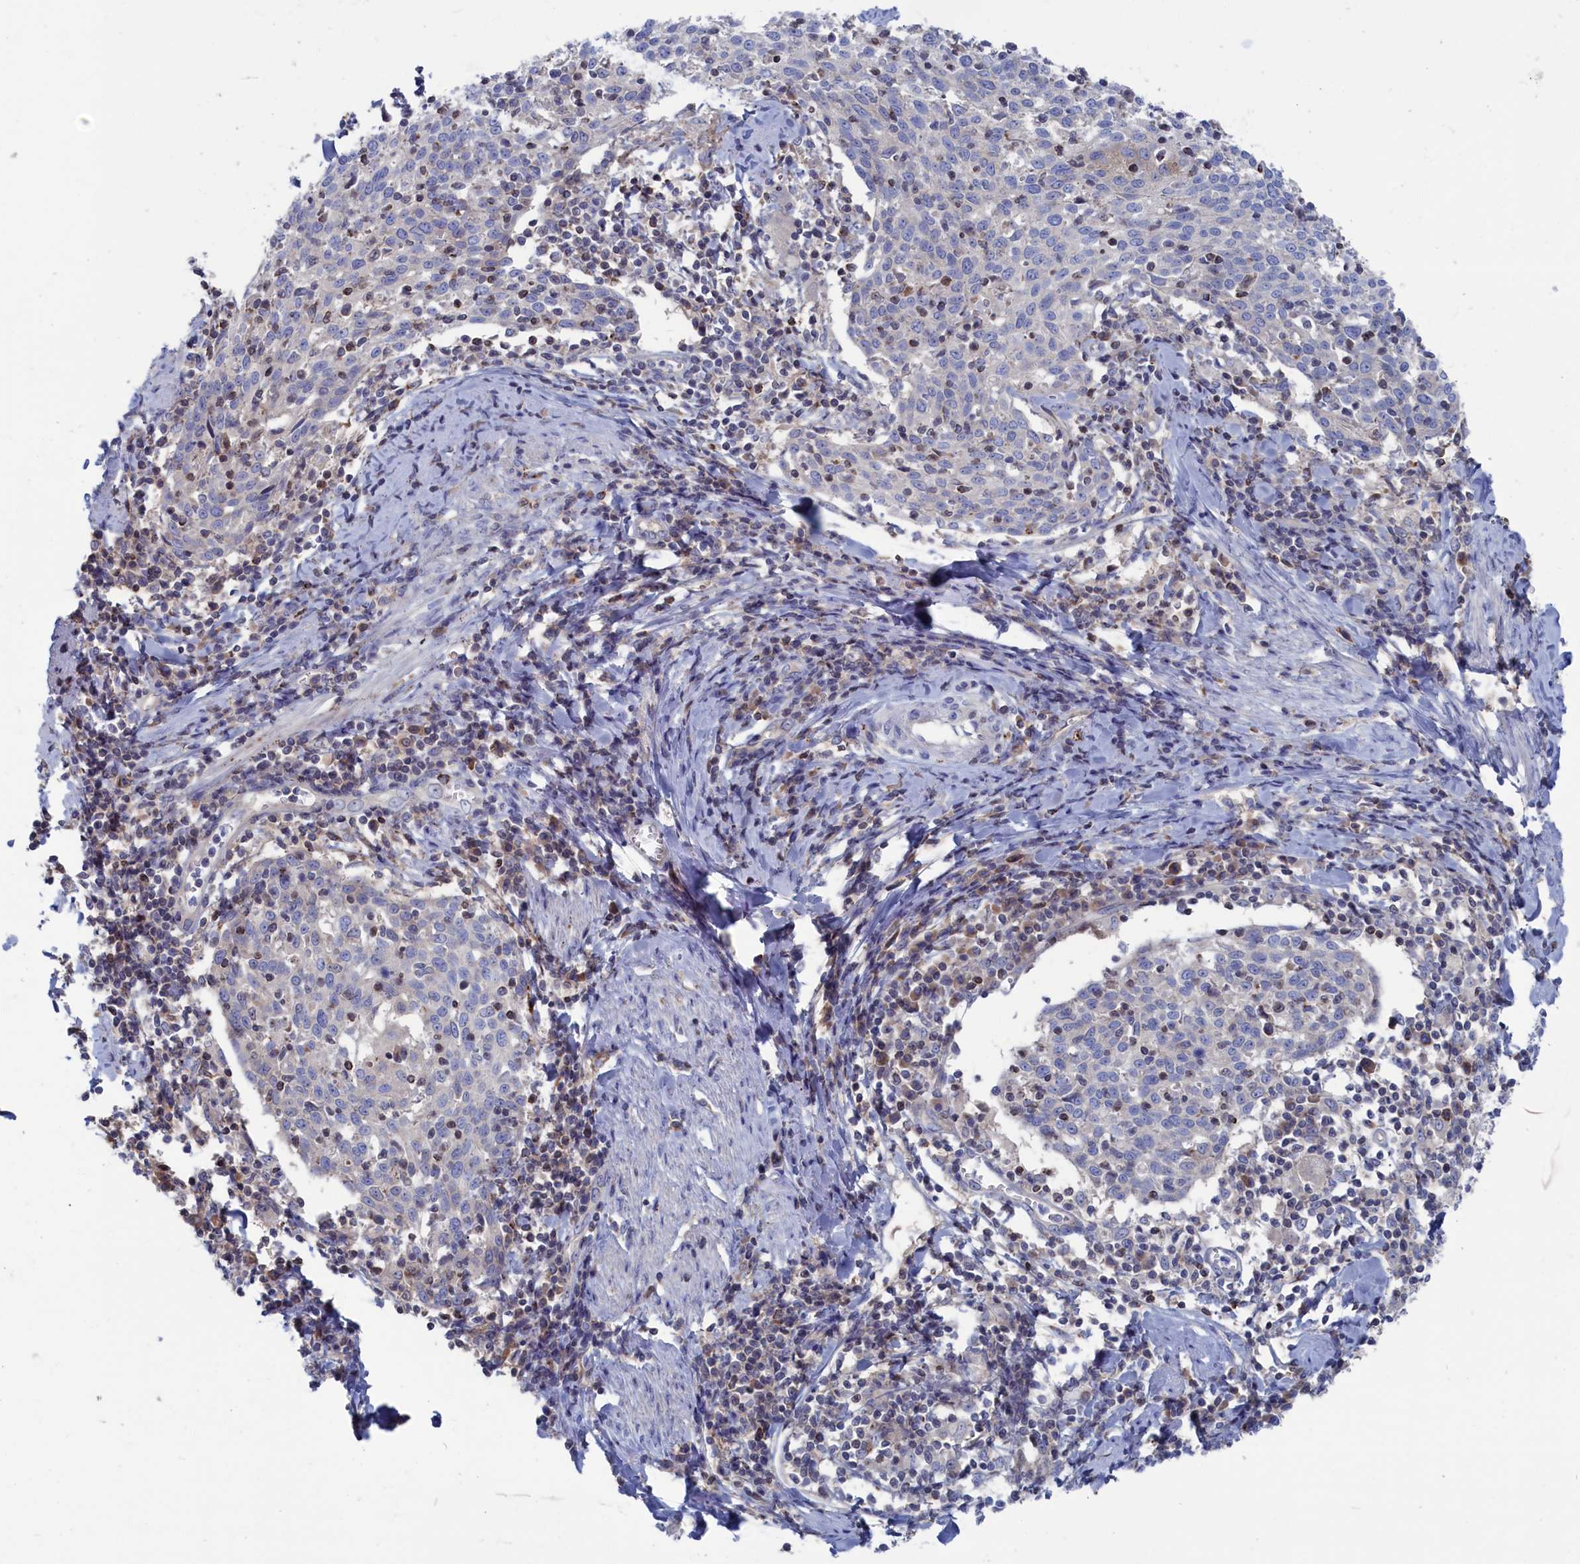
{"staining": {"intensity": "negative", "quantity": "none", "location": "none"}, "tissue": "cervical cancer", "cell_type": "Tumor cells", "image_type": "cancer", "snomed": [{"axis": "morphology", "description": "Squamous cell carcinoma, NOS"}, {"axis": "topography", "description": "Cervix"}], "caption": "The IHC photomicrograph has no significant positivity in tumor cells of squamous cell carcinoma (cervical) tissue.", "gene": "CEND1", "patient": {"sex": "female", "age": 52}}